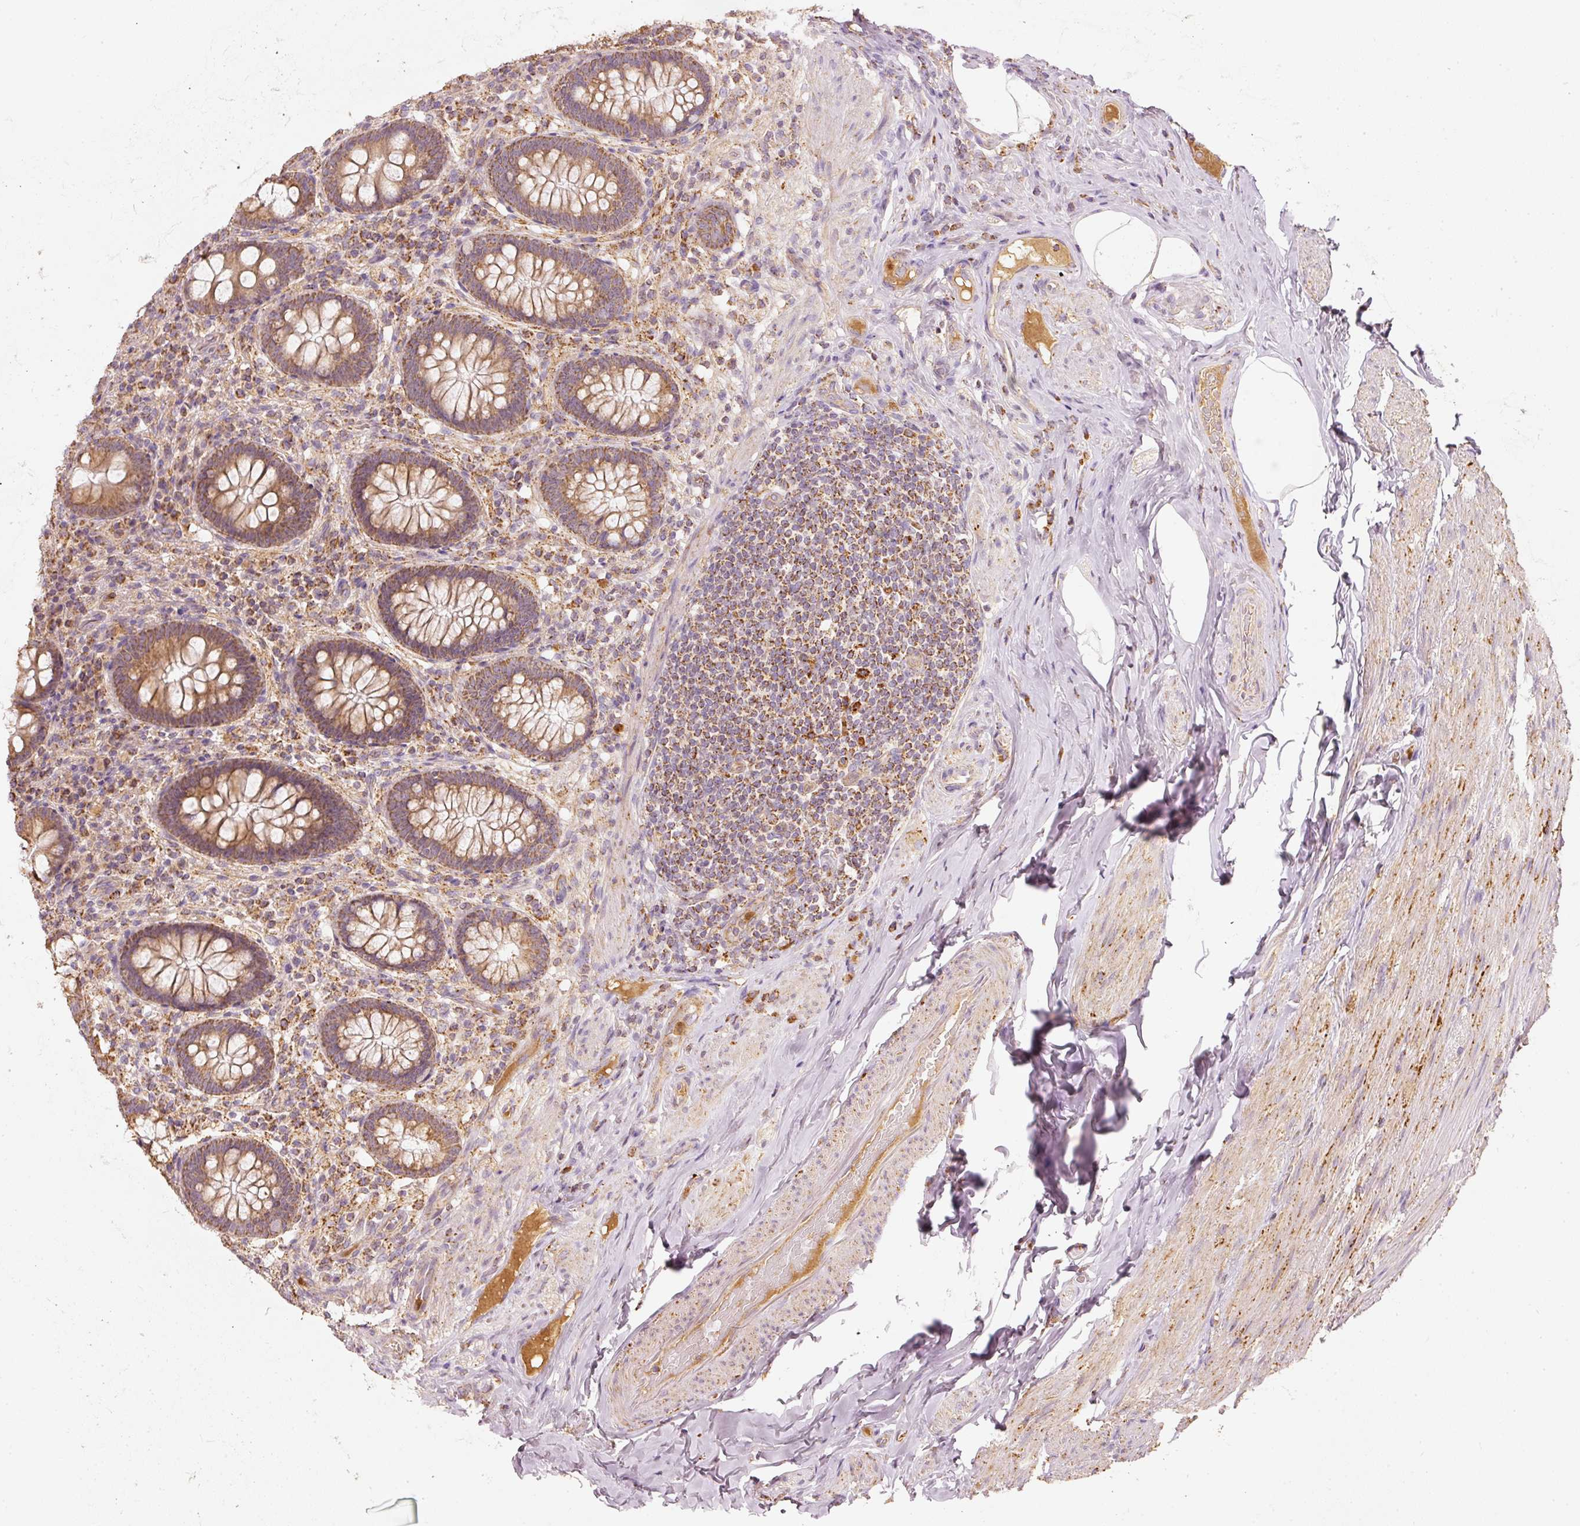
{"staining": {"intensity": "moderate", "quantity": ">75%", "location": "cytoplasmic/membranous"}, "tissue": "appendix", "cell_type": "Glandular cells", "image_type": "normal", "snomed": [{"axis": "morphology", "description": "Normal tissue, NOS"}, {"axis": "topography", "description": "Appendix"}], "caption": "A high-resolution image shows immunohistochemistry (IHC) staining of benign appendix, which demonstrates moderate cytoplasmic/membranous expression in about >75% of glandular cells.", "gene": "PSENEN", "patient": {"sex": "male", "age": 71}}